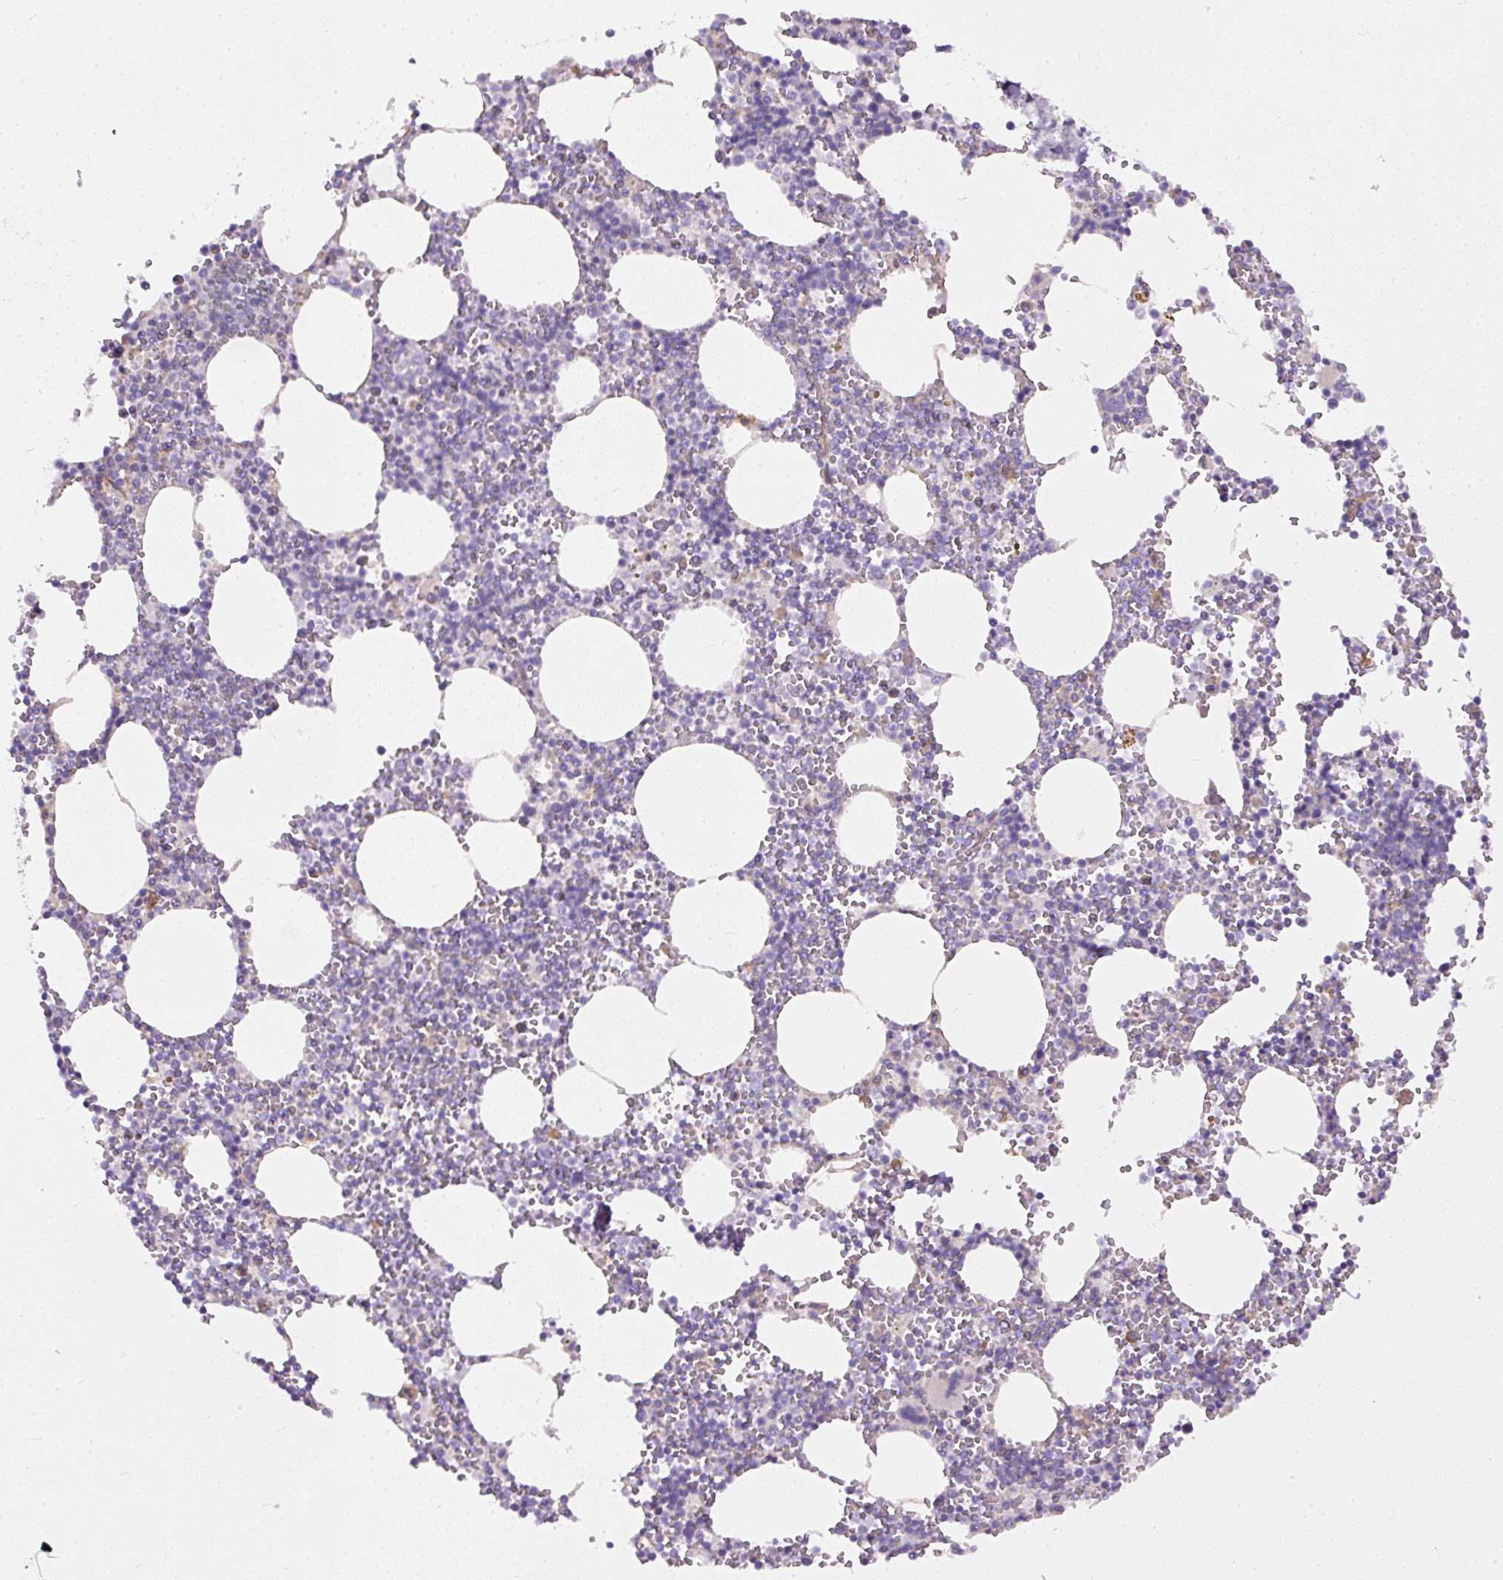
{"staining": {"intensity": "negative", "quantity": "none", "location": "none"}, "tissue": "bone marrow", "cell_type": "Hematopoietic cells", "image_type": "normal", "snomed": [{"axis": "morphology", "description": "Normal tissue, NOS"}, {"axis": "topography", "description": "Bone marrow"}], "caption": "A micrograph of bone marrow stained for a protein demonstrates no brown staining in hematopoietic cells. (DAB IHC with hematoxylin counter stain).", "gene": "FAM149A", "patient": {"sex": "male", "age": 54}}